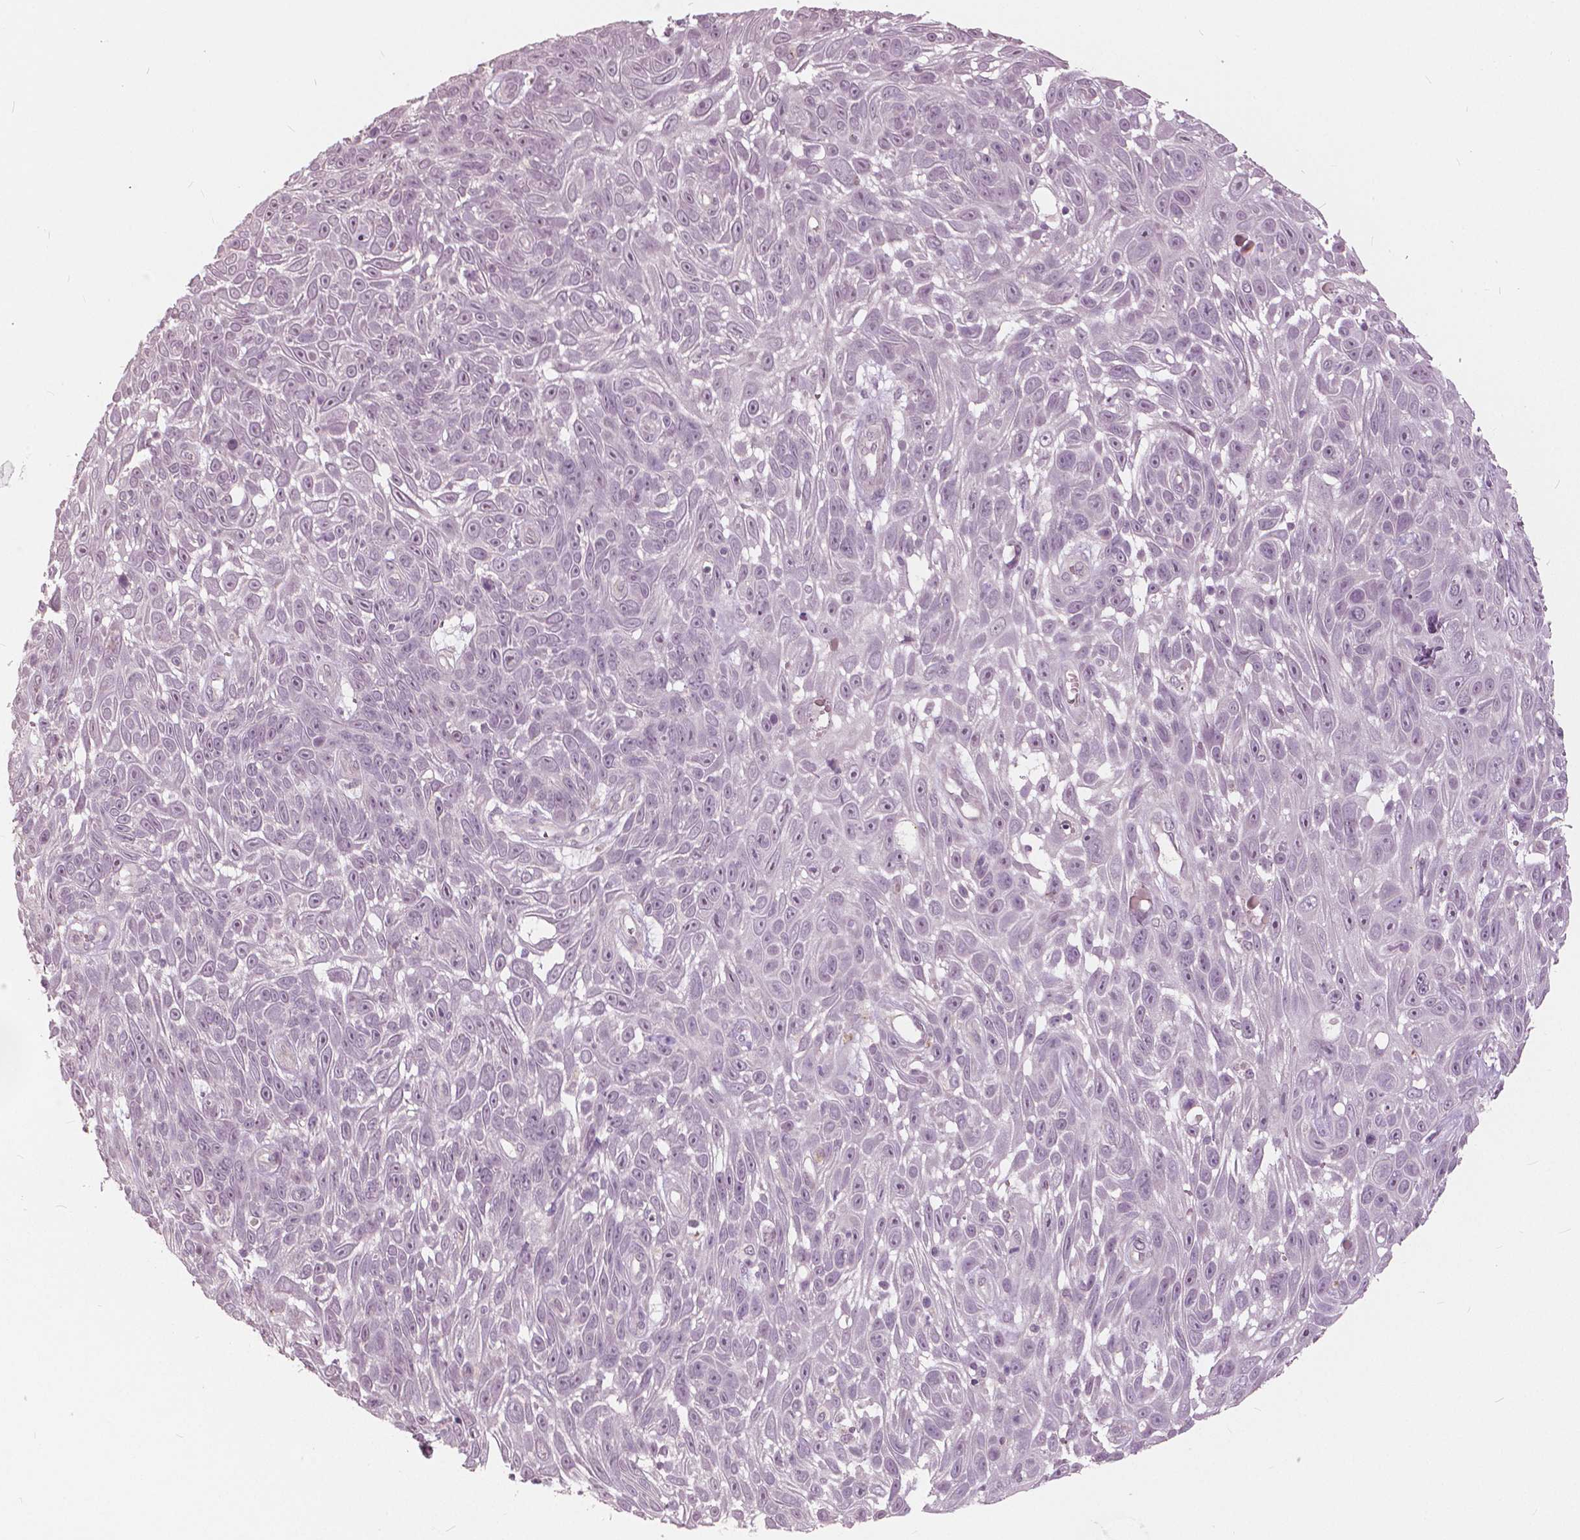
{"staining": {"intensity": "negative", "quantity": "none", "location": "none"}, "tissue": "skin cancer", "cell_type": "Tumor cells", "image_type": "cancer", "snomed": [{"axis": "morphology", "description": "Squamous cell carcinoma, NOS"}, {"axis": "topography", "description": "Skin"}], "caption": "This histopathology image is of skin cancer stained with IHC to label a protein in brown with the nuclei are counter-stained blue. There is no staining in tumor cells.", "gene": "NANOG", "patient": {"sex": "male", "age": 82}}